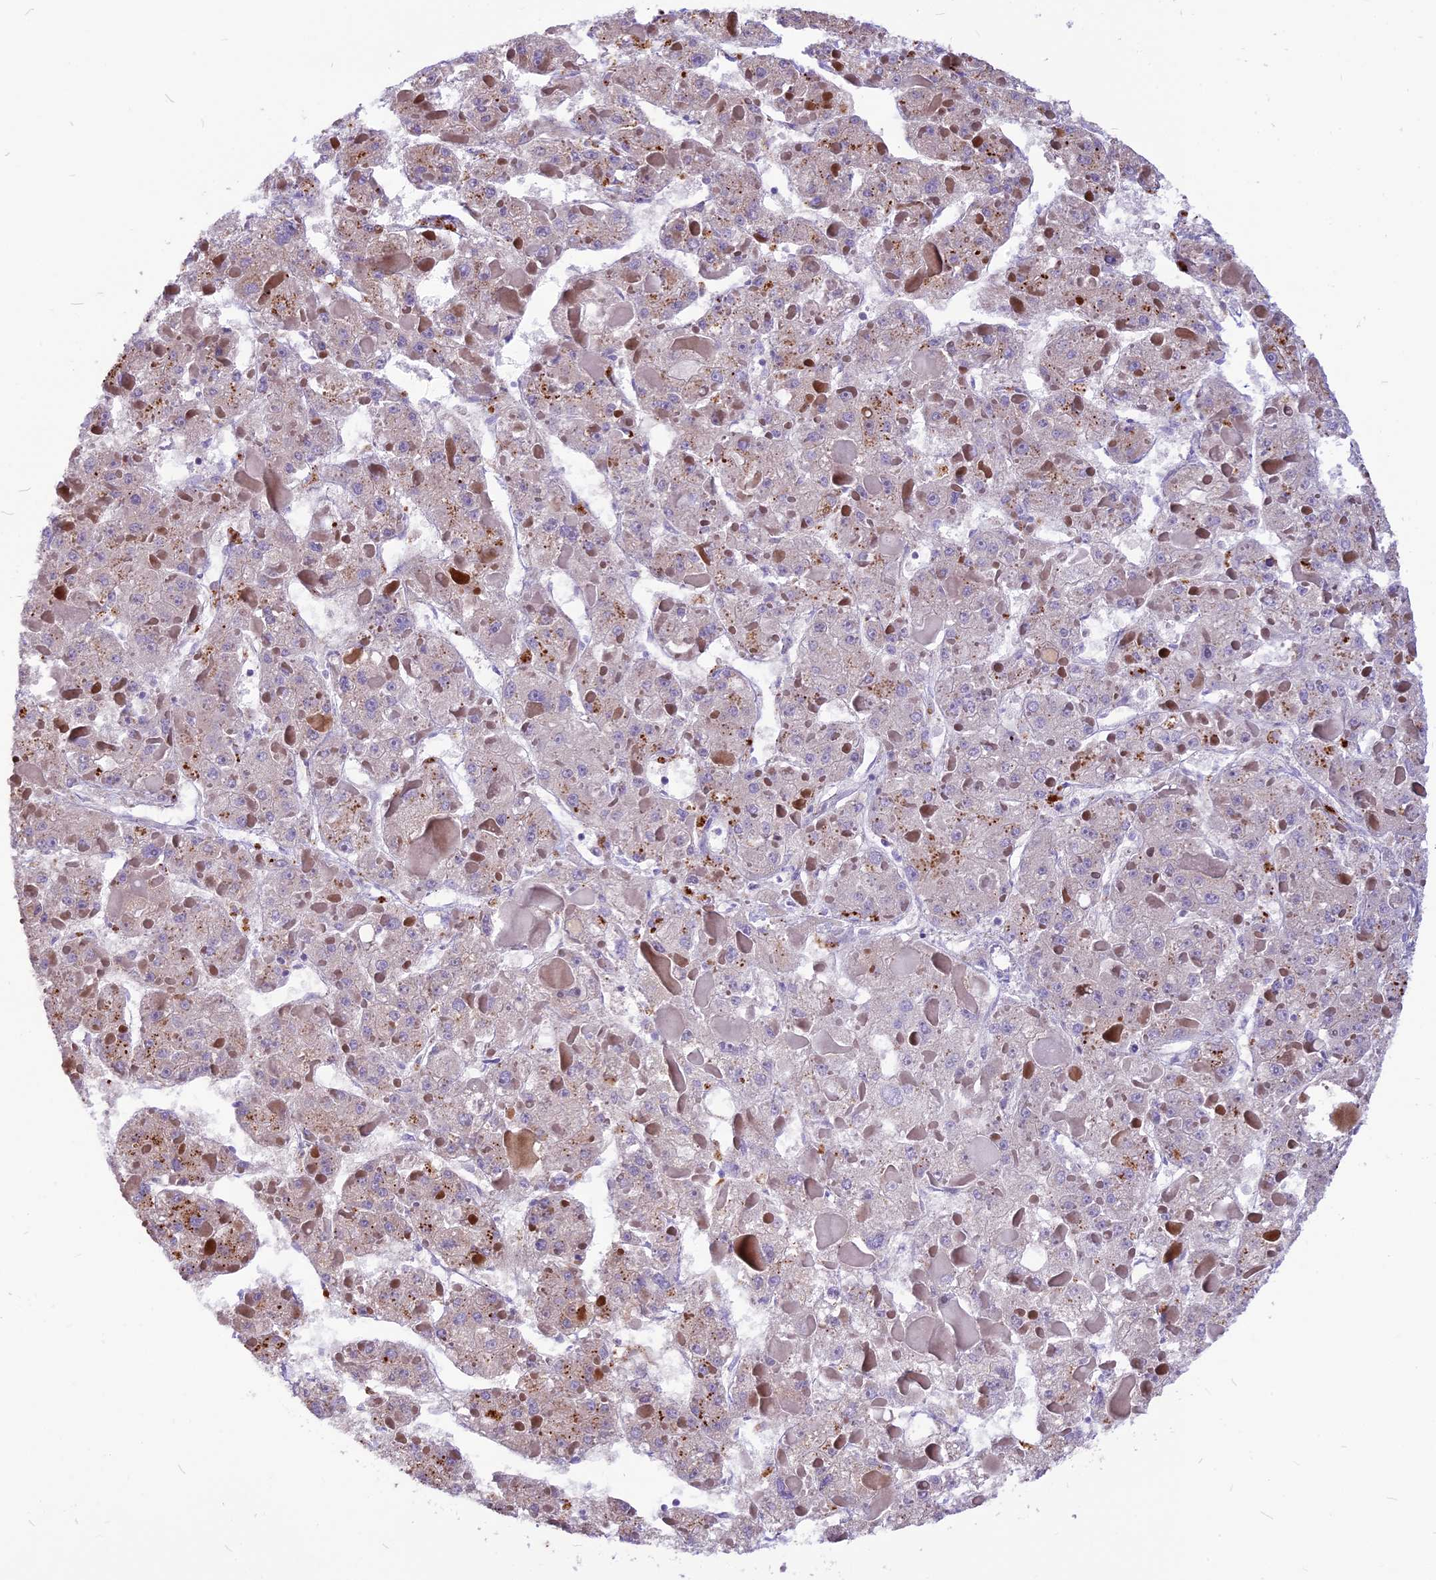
{"staining": {"intensity": "moderate", "quantity": "<25%", "location": "cytoplasmic/membranous"}, "tissue": "liver cancer", "cell_type": "Tumor cells", "image_type": "cancer", "snomed": [{"axis": "morphology", "description": "Carcinoma, Hepatocellular, NOS"}, {"axis": "topography", "description": "Liver"}], "caption": "Moderate cytoplasmic/membranous staining is seen in approximately <25% of tumor cells in liver cancer.", "gene": "THRSP", "patient": {"sex": "female", "age": 73}}